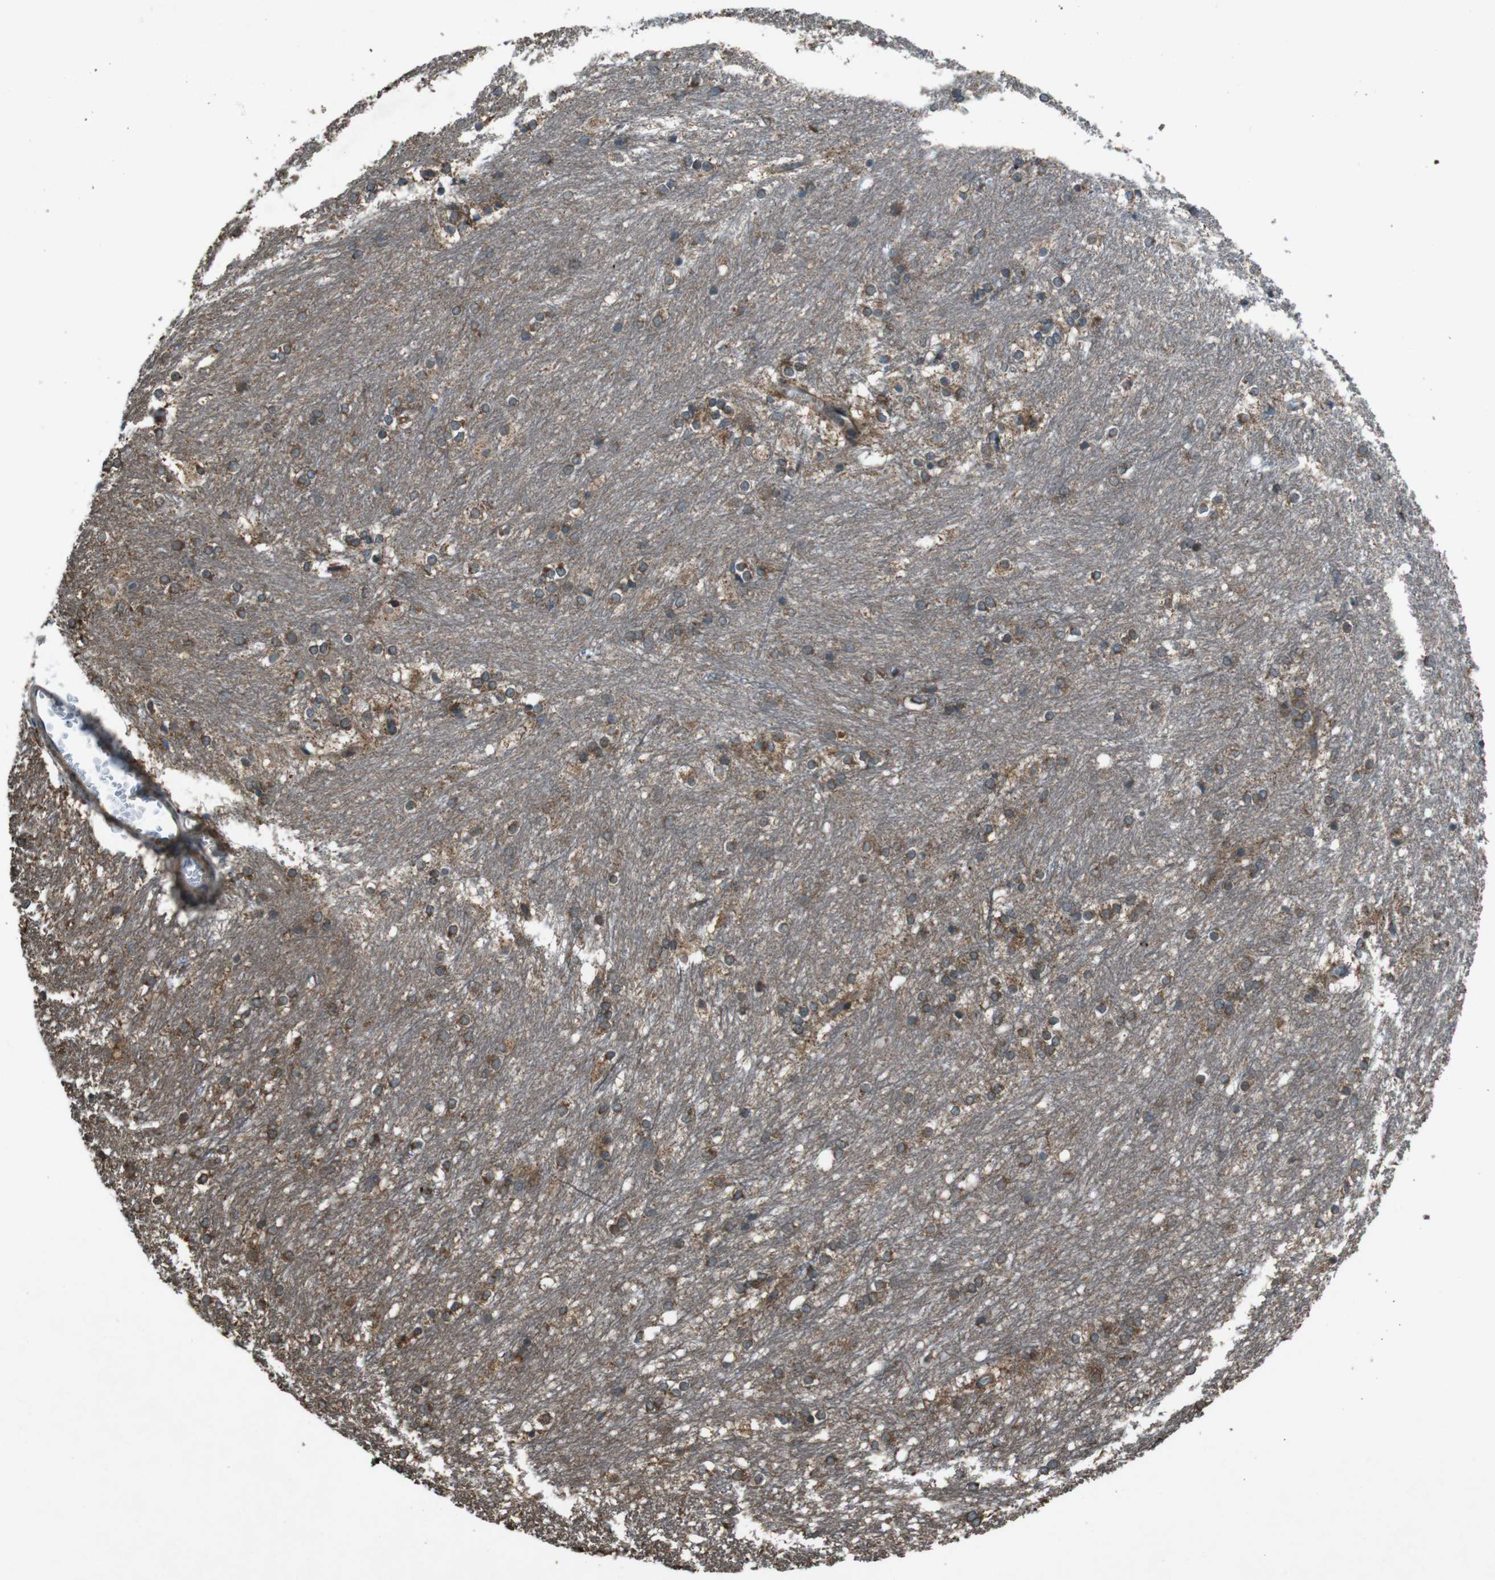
{"staining": {"intensity": "moderate", "quantity": "25%-75%", "location": "cytoplasmic/membranous"}, "tissue": "caudate", "cell_type": "Glial cells", "image_type": "normal", "snomed": [{"axis": "morphology", "description": "Normal tissue, NOS"}, {"axis": "topography", "description": "Lateral ventricle wall"}], "caption": "The photomicrograph exhibits staining of unremarkable caudate, revealing moderate cytoplasmic/membranous protein staining (brown color) within glial cells. The staining was performed using DAB (3,3'-diaminobenzidine) to visualize the protein expression in brown, while the nuclei were stained in blue with hematoxylin (Magnification: 20x).", "gene": "SLC27A4", "patient": {"sex": "female", "age": 19}}